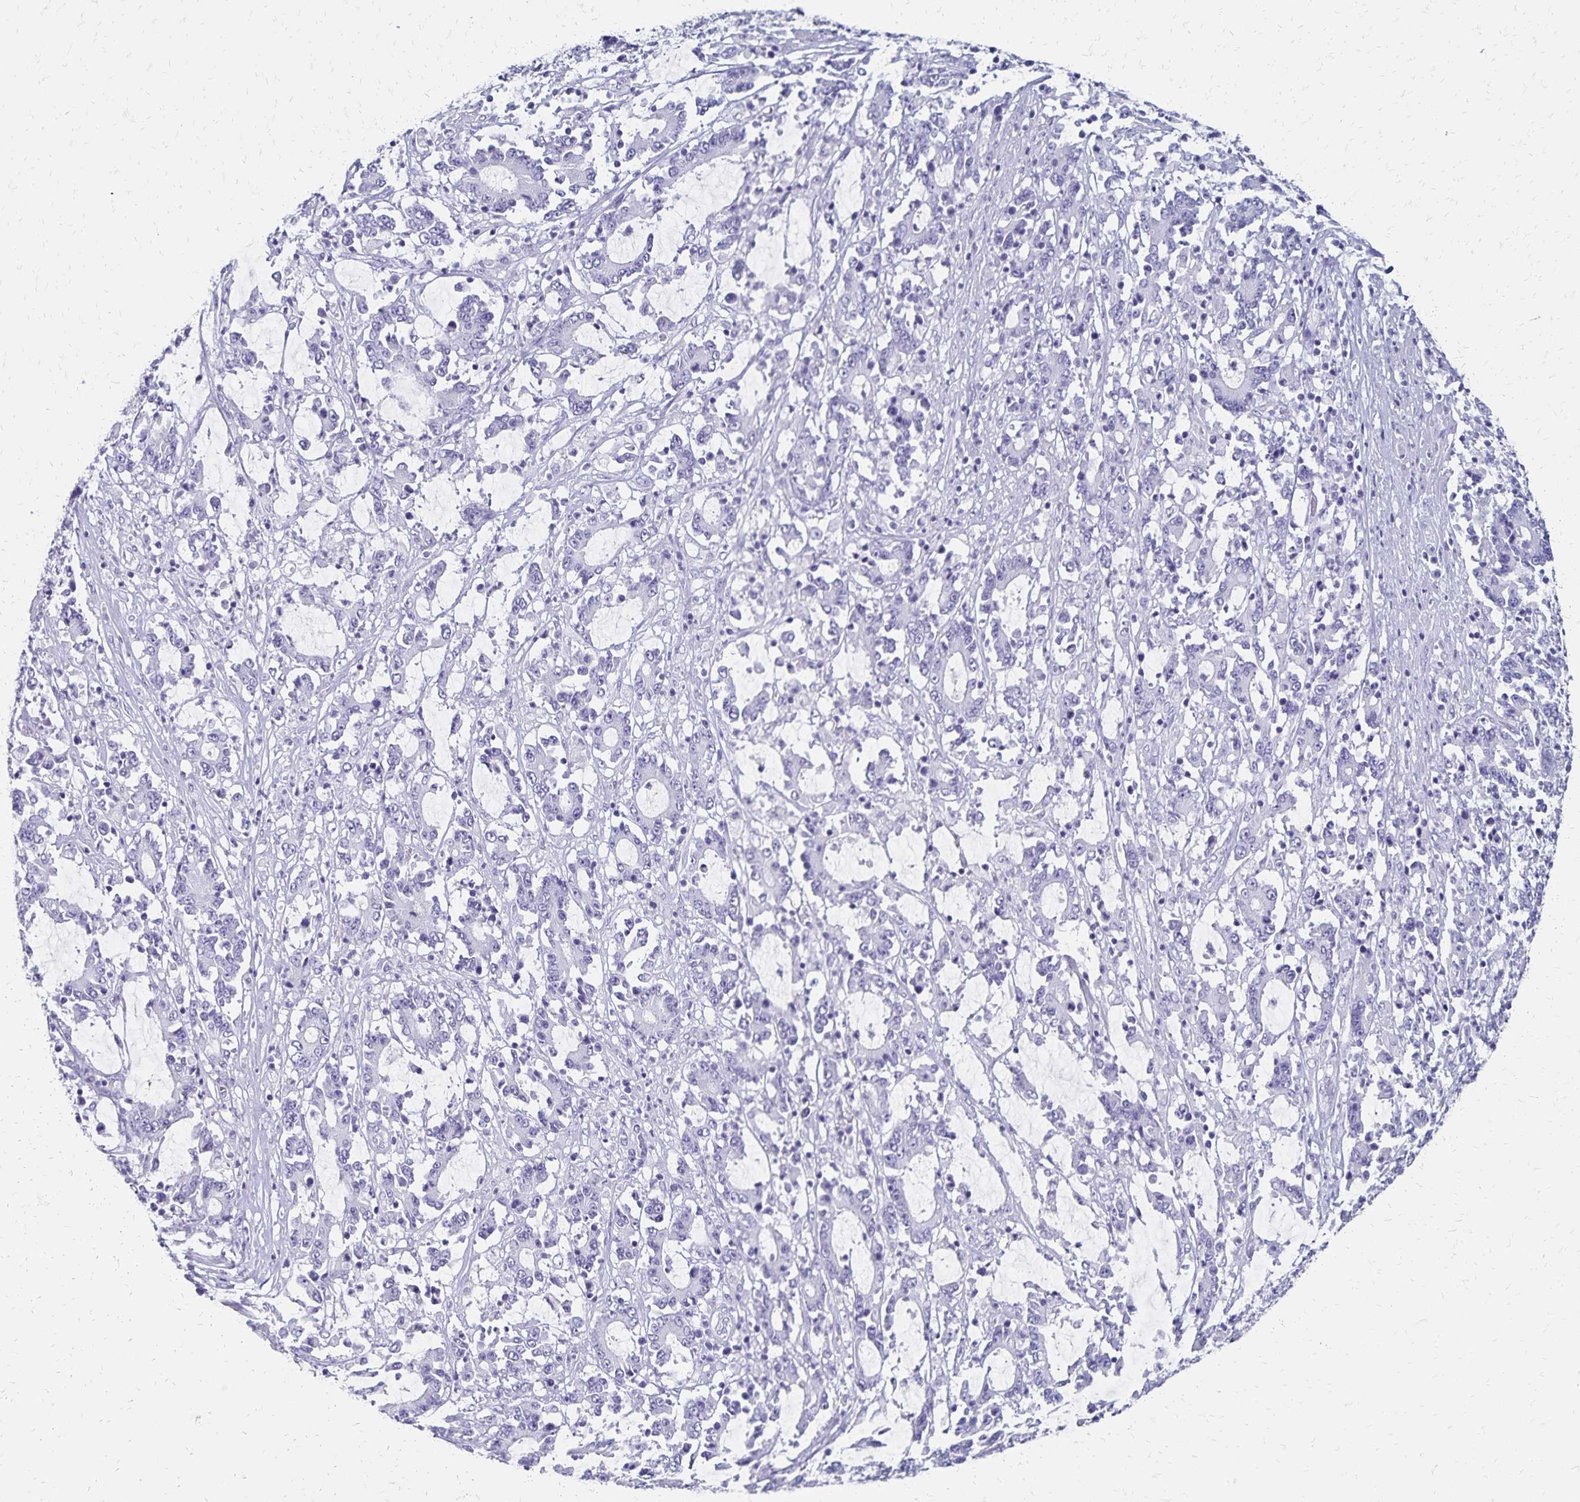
{"staining": {"intensity": "negative", "quantity": "none", "location": "none"}, "tissue": "stomach cancer", "cell_type": "Tumor cells", "image_type": "cancer", "snomed": [{"axis": "morphology", "description": "Adenocarcinoma, NOS"}, {"axis": "topography", "description": "Stomach, upper"}], "caption": "There is no significant expression in tumor cells of adenocarcinoma (stomach).", "gene": "GIP", "patient": {"sex": "male", "age": 68}}